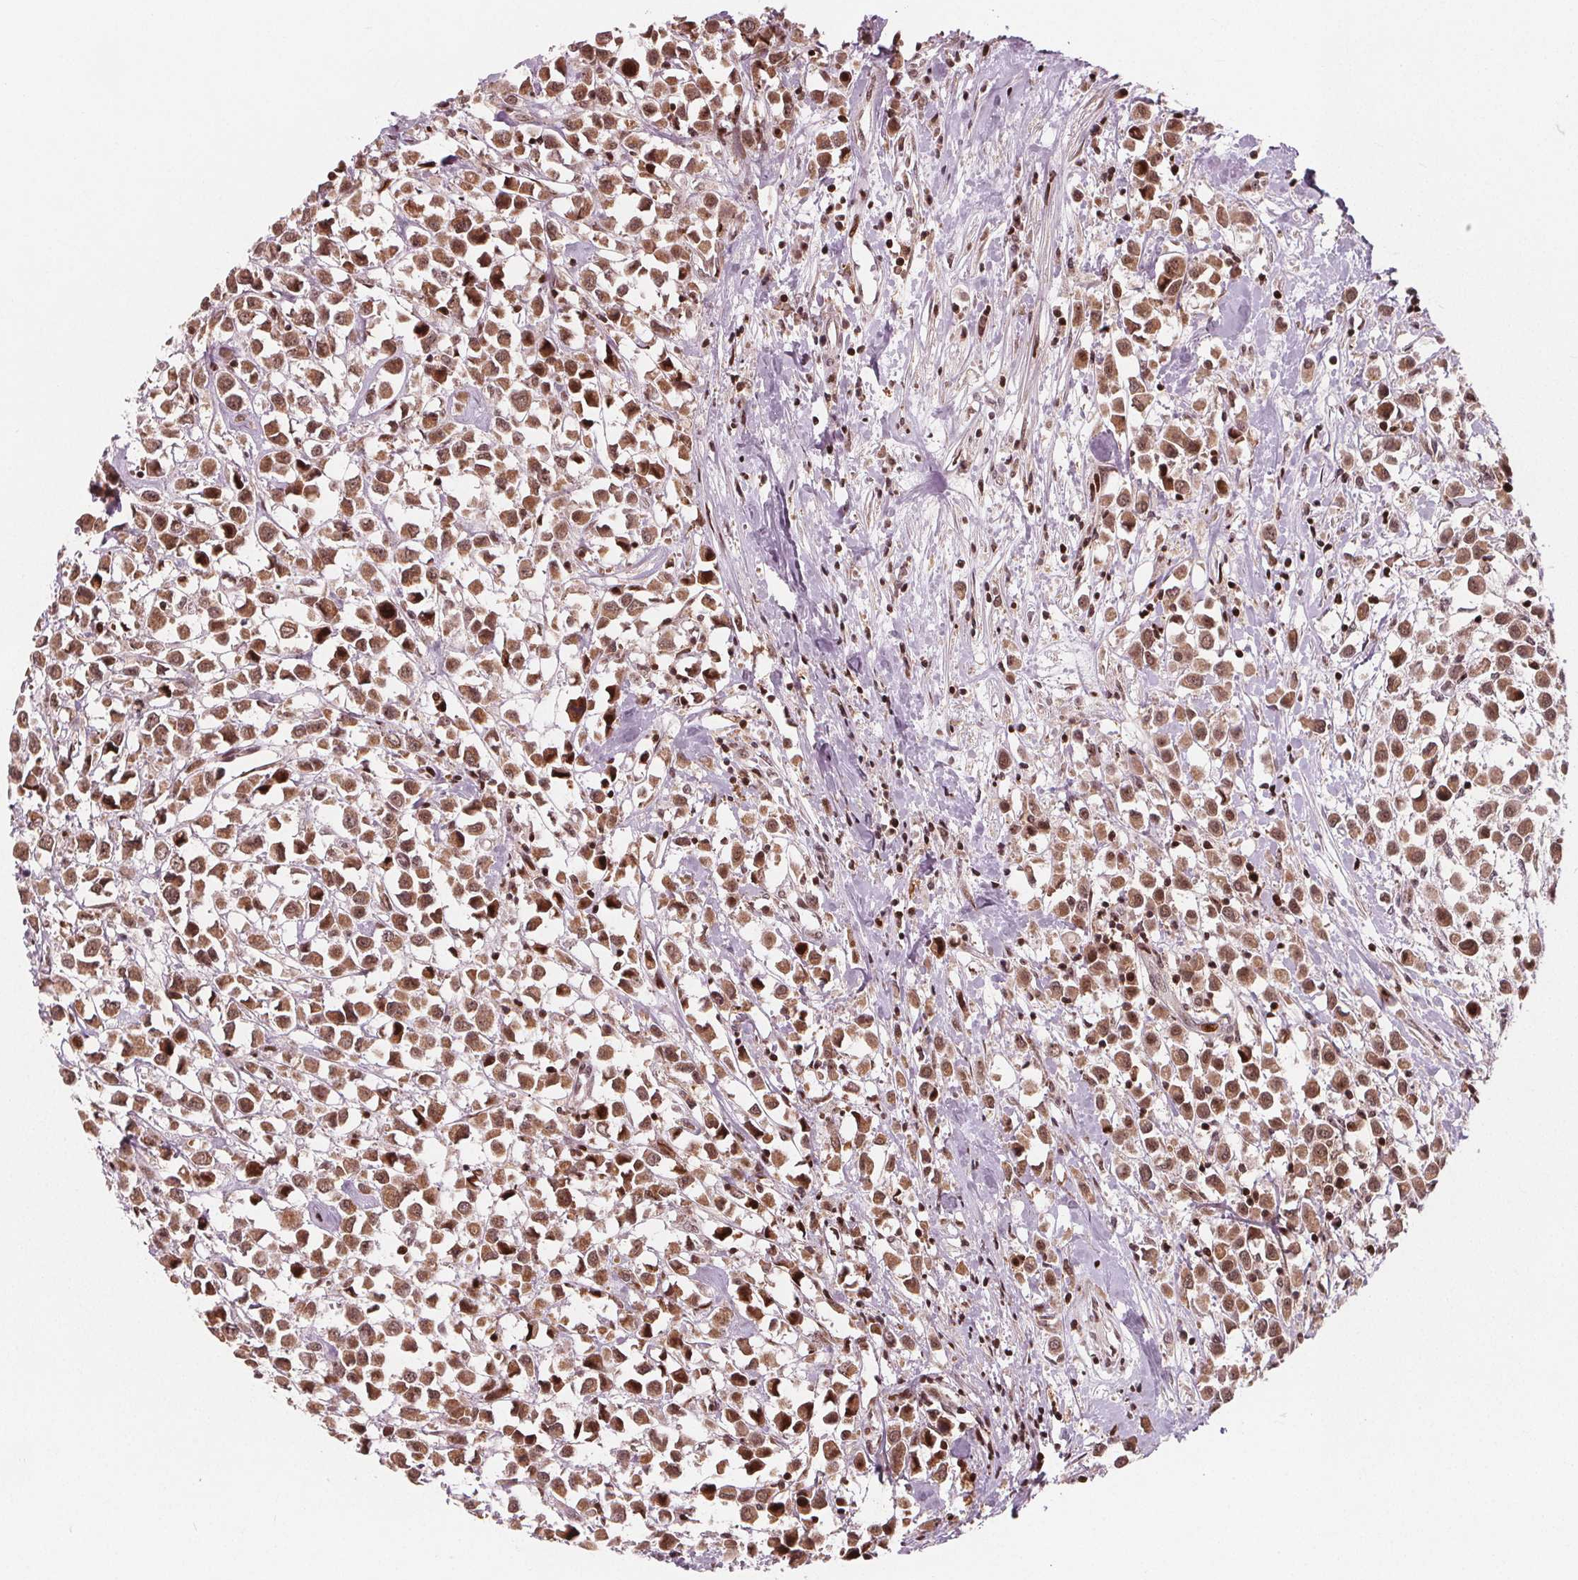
{"staining": {"intensity": "moderate", "quantity": ">75%", "location": "cytoplasmic/membranous,nuclear"}, "tissue": "breast cancer", "cell_type": "Tumor cells", "image_type": "cancer", "snomed": [{"axis": "morphology", "description": "Duct carcinoma"}, {"axis": "topography", "description": "Breast"}], "caption": "Human infiltrating ductal carcinoma (breast) stained with a protein marker exhibits moderate staining in tumor cells.", "gene": "SNRNP35", "patient": {"sex": "female", "age": 61}}